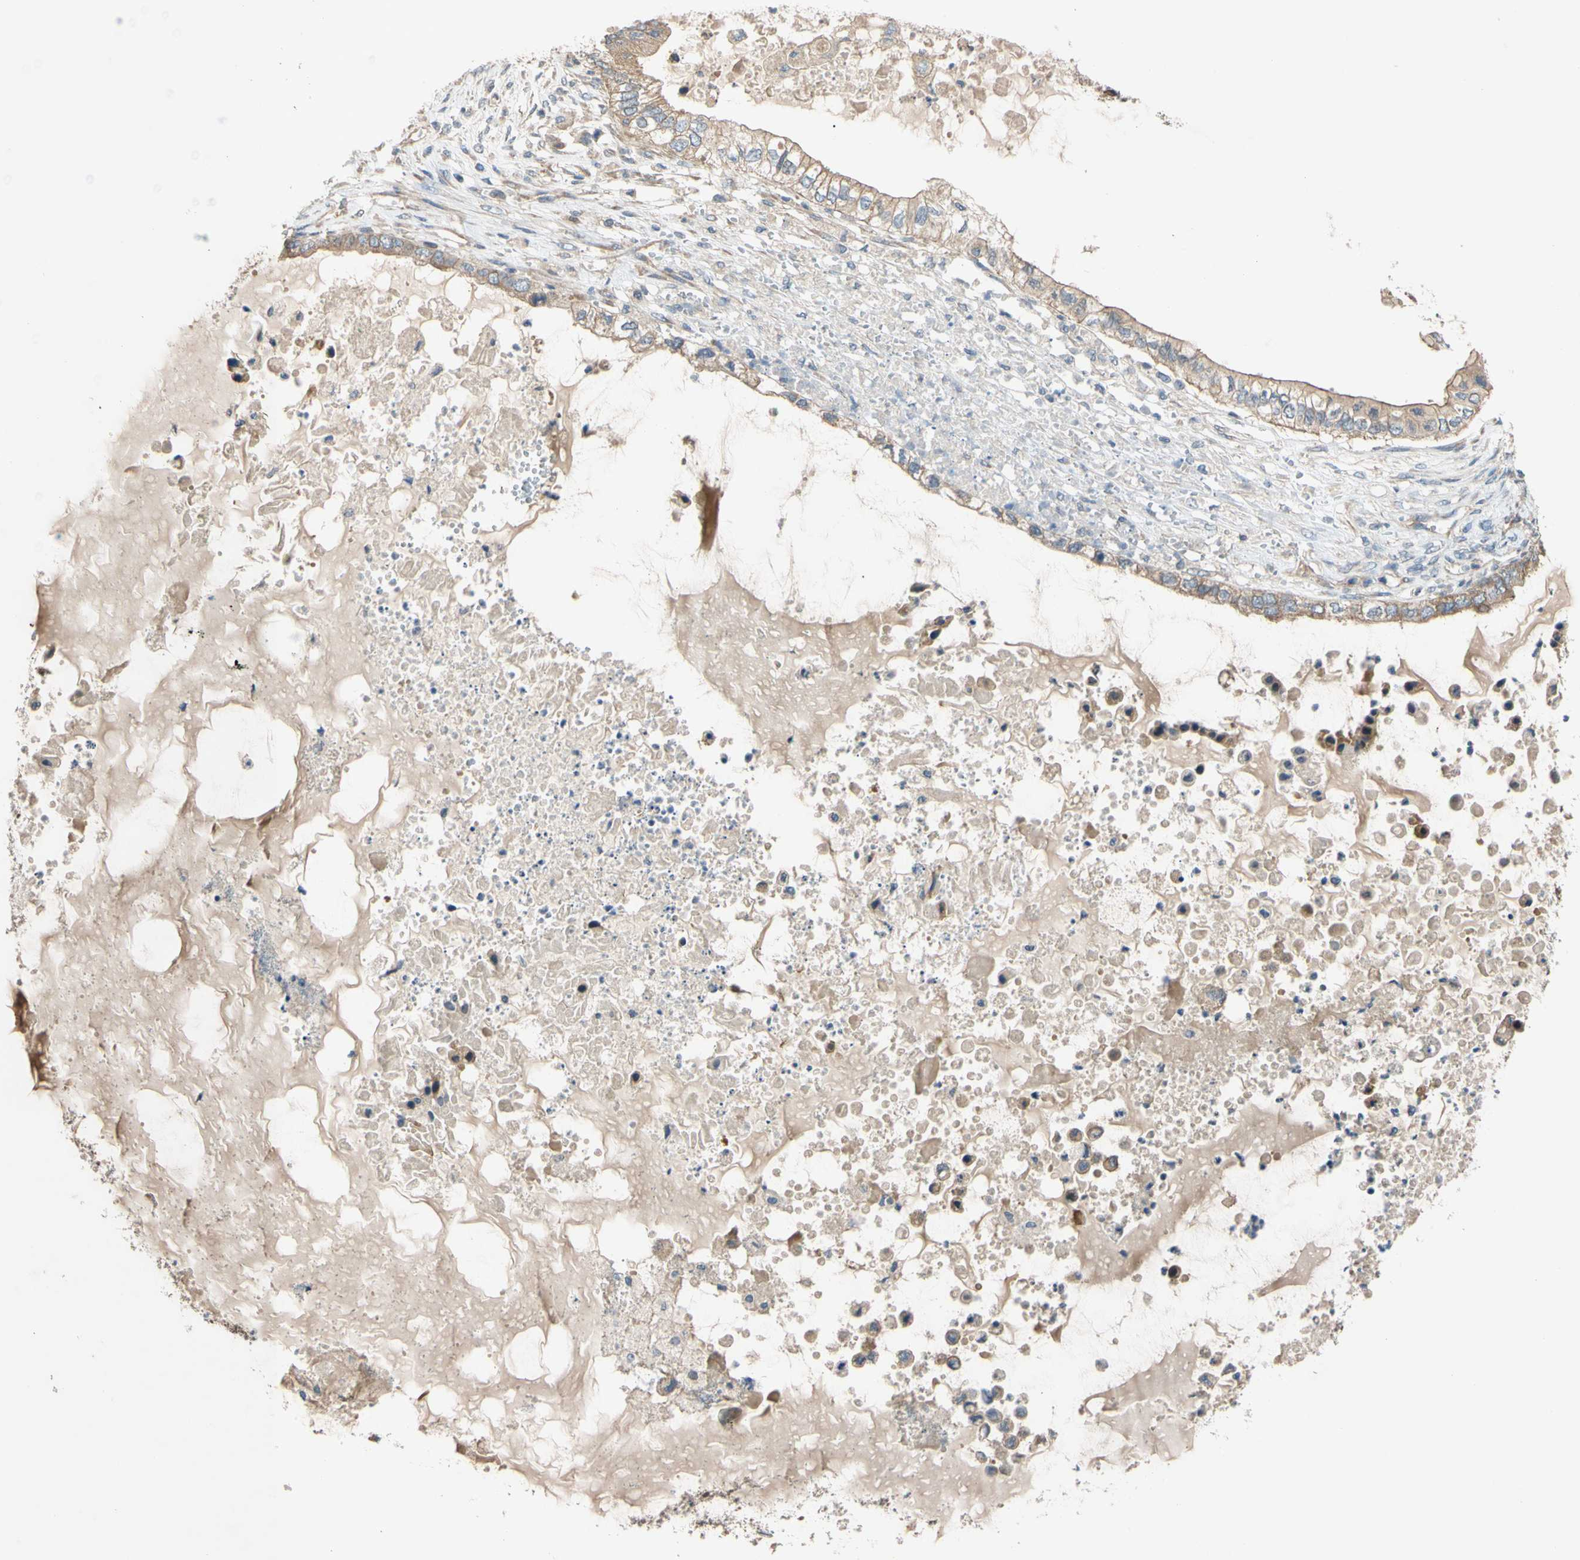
{"staining": {"intensity": "moderate", "quantity": ">75%", "location": "cytoplasmic/membranous"}, "tissue": "ovarian cancer", "cell_type": "Tumor cells", "image_type": "cancer", "snomed": [{"axis": "morphology", "description": "Cystadenocarcinoma, mucinous, NOS"}, {"axis": "topography", "description": "Ovary"}], "caption": "Immunohistochemical staining of ovarian cancer shows medium levels of moderate cytoplasmic/membranous staining in approximately >75% of tumor cells. (brown staining indicates protein expression, while blue staining denotes nuclei).", "gene": "MBTPS2", "patient": {"sex": "female", "age": 80}}